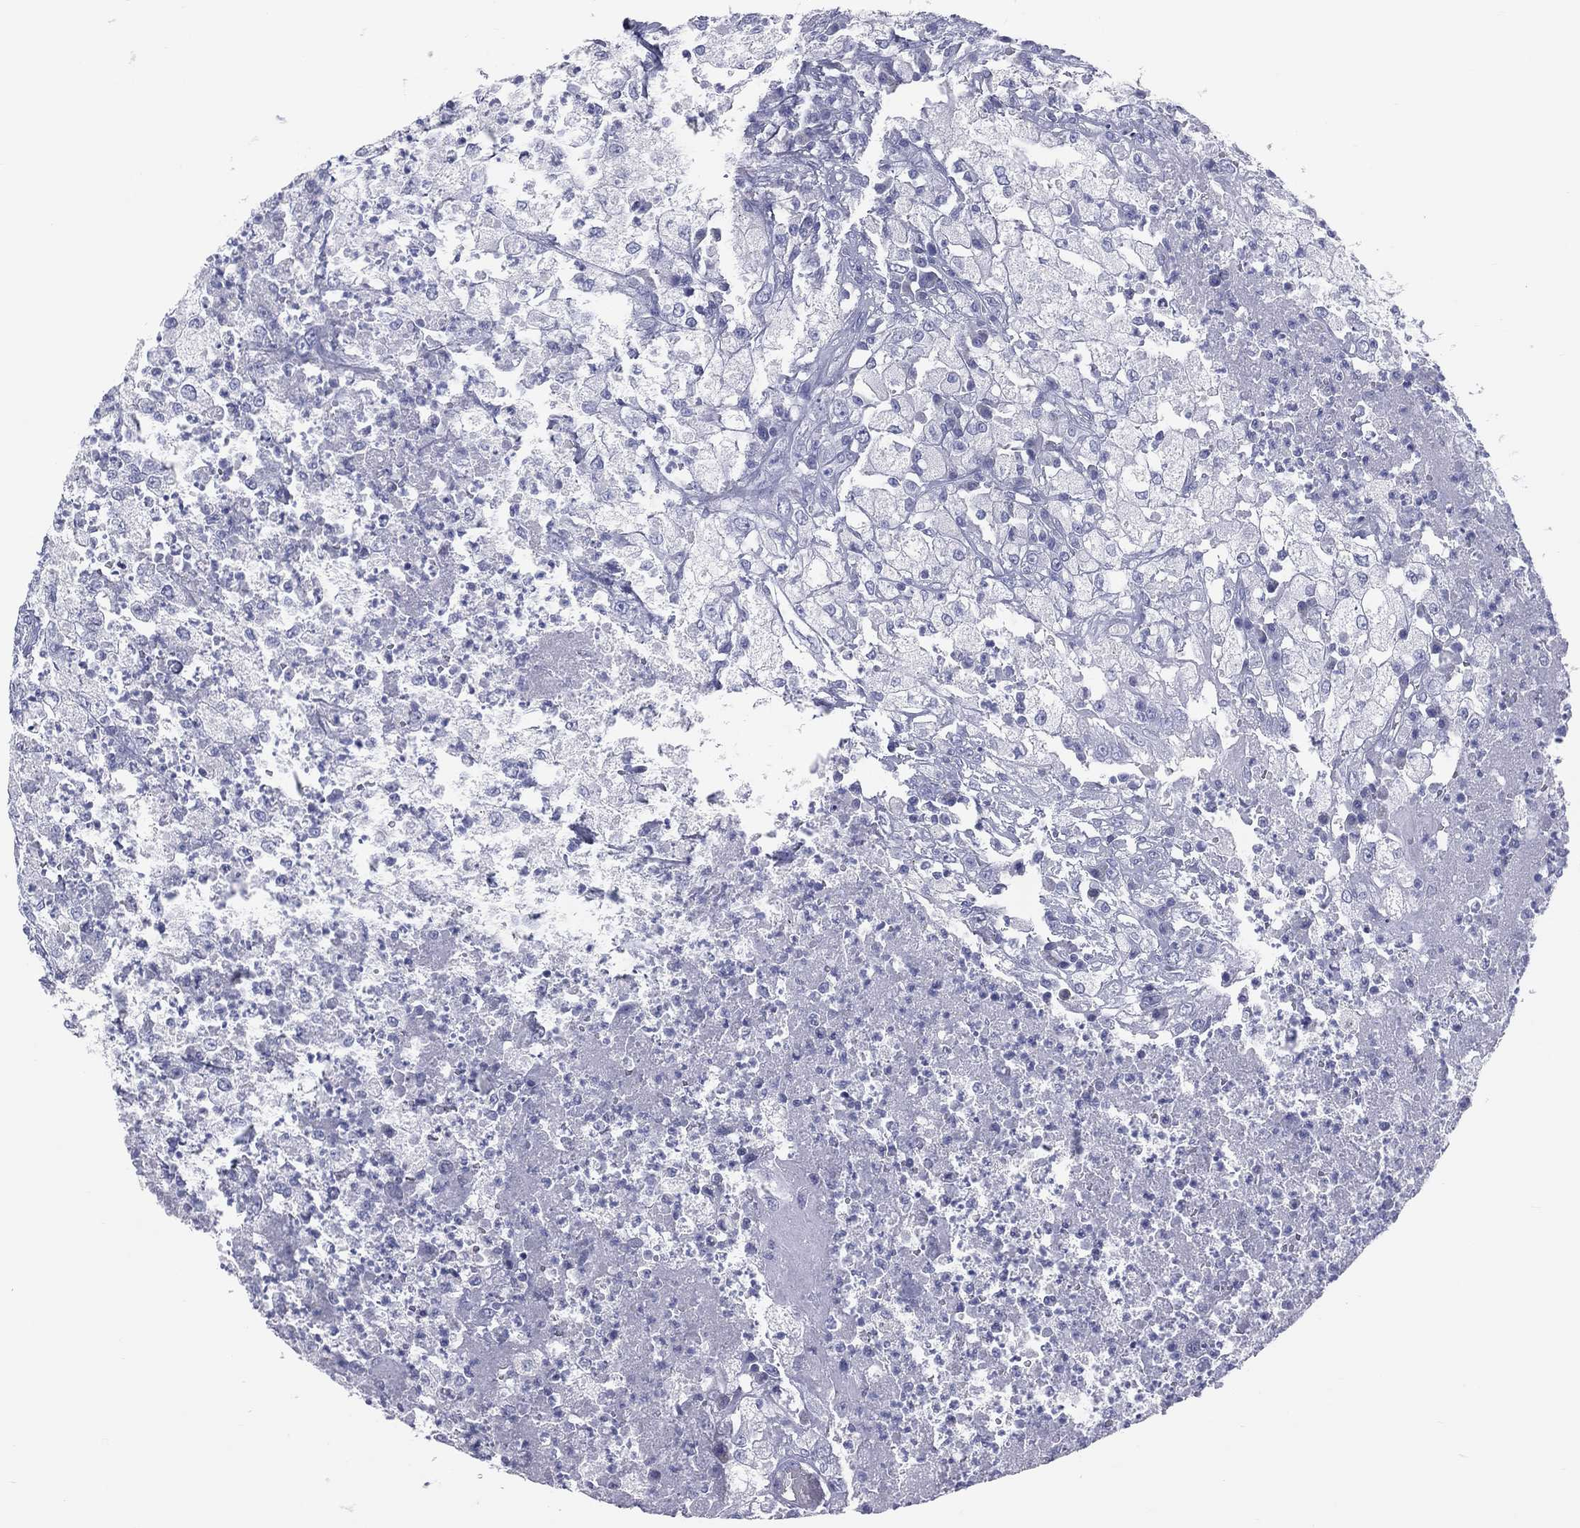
{"staining": {"intensity": "negative", "quantity": "none", "location": "none"}, "tissue": "testis cancer", "cell_type": "Tumor cells", "image_type": "cancer", "snomed": [{"axis": "morphology", "description": "Necrosis, NOS"}, {"axis": "morphology", "description": "Carcinoma, Embryonal, NOS"}, {"axis": "topography", "description": "Testis"}], "caption": "Immunohistochemistry of human testis embryonal carcinoma reveals no positivity in tumor cells.", "gene": "MLN", "patient": {"sex": "male", "age": 19}}